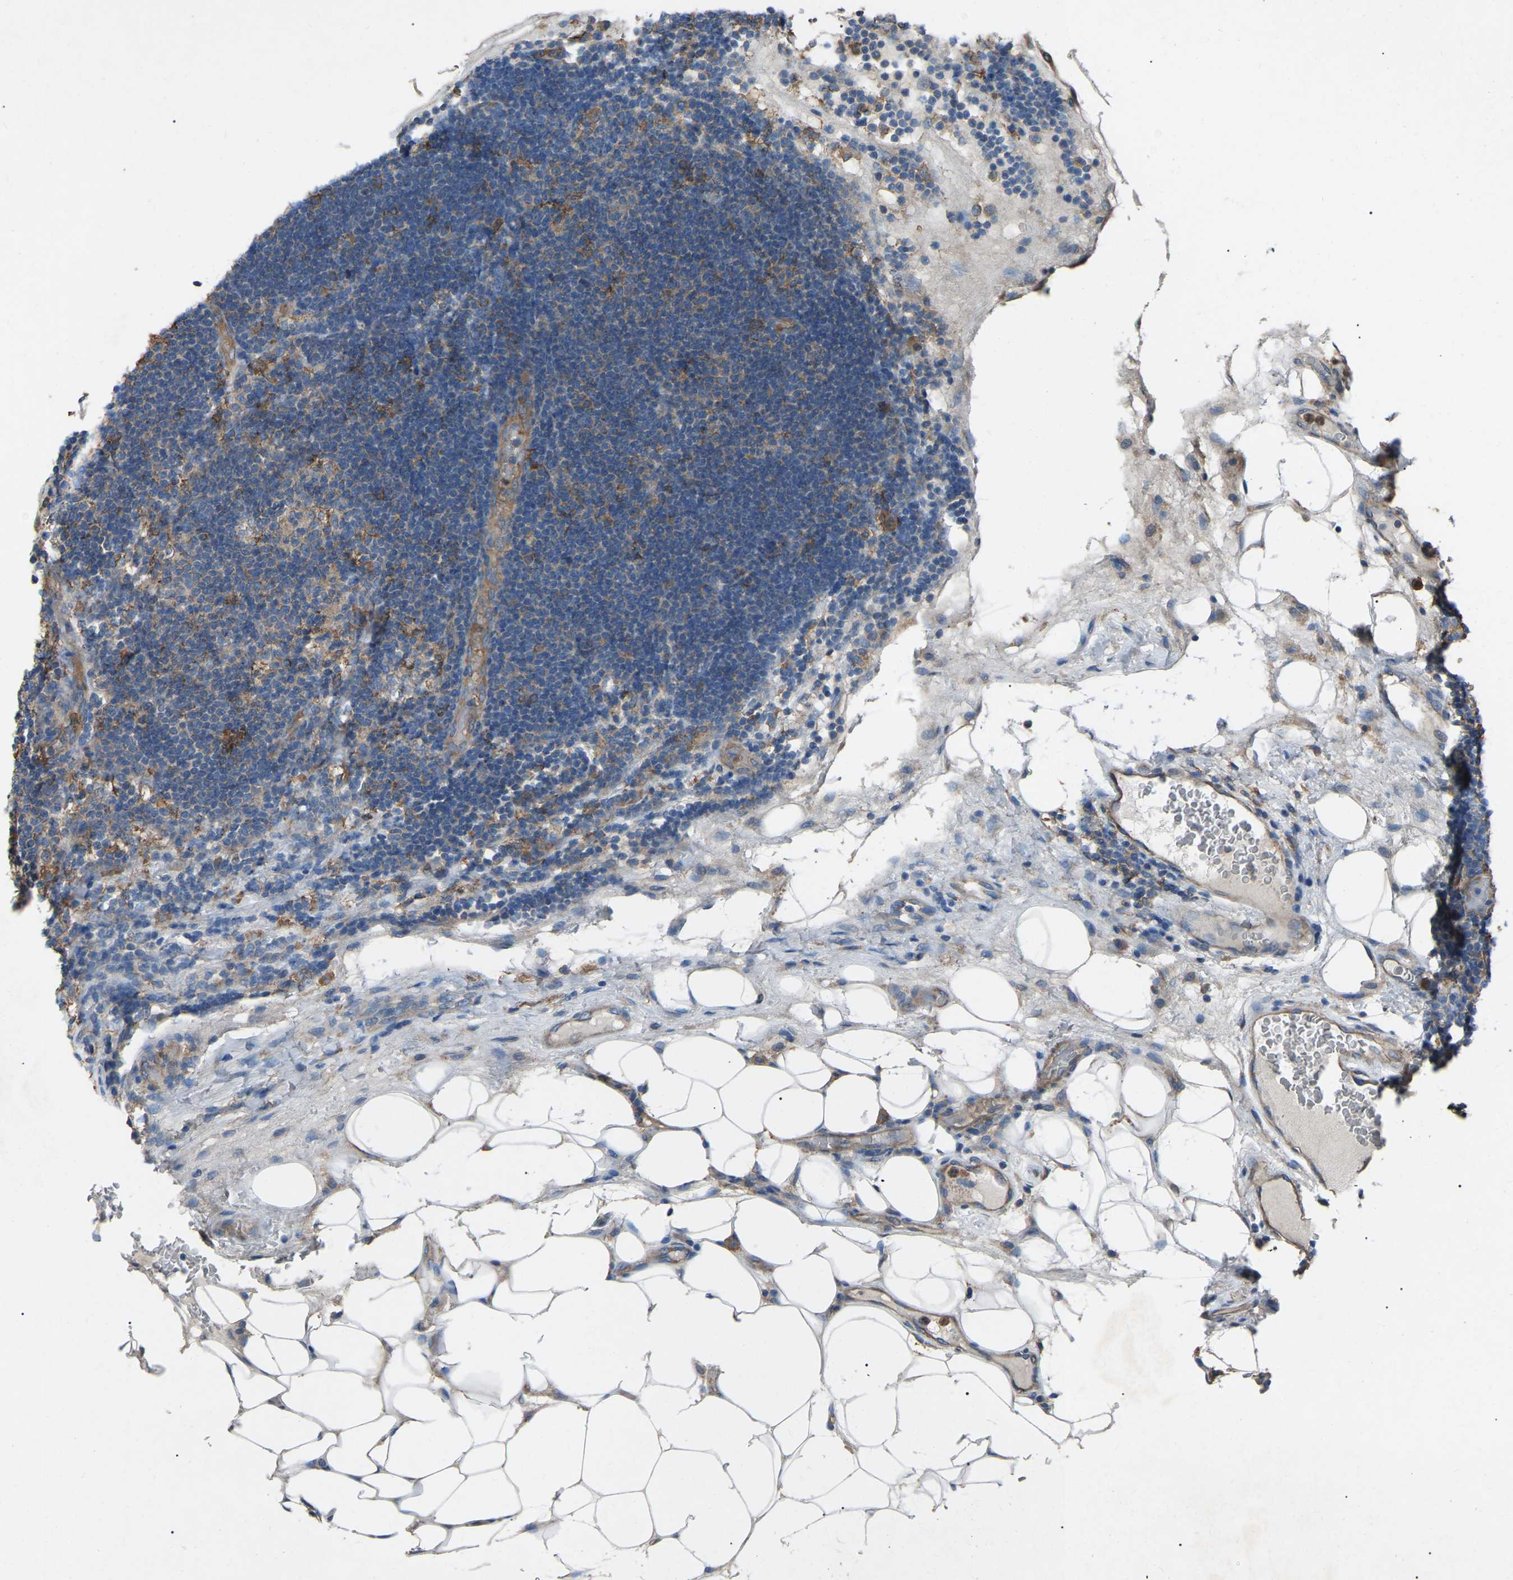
{"staining": {"intensity": "moderate", "quantity": "25%-75%", "location": "cytoplasmic/membranous"}, "tissue": "lymphoma", "cell_type": "Tumor cells", "image_type": "cancer", "snomed": [{"axis": "morphology", "description": "Malignant lymphoma, non-Hodgkin's type, Low grade"}, {"axis": "topography", "description": "Lymph node"}], "caption": "Immunohistochemical staining of lymphoma exhibits moderate cytoplasmic/membranous protein positivity in approximately 25%-75% of tumor cells. Immunohistochemistry (ihc) stains the protein in brown and the nuclei are stained blue.", "gene": "AIMP1", "patient": {"sex": "male", "age": 83}}